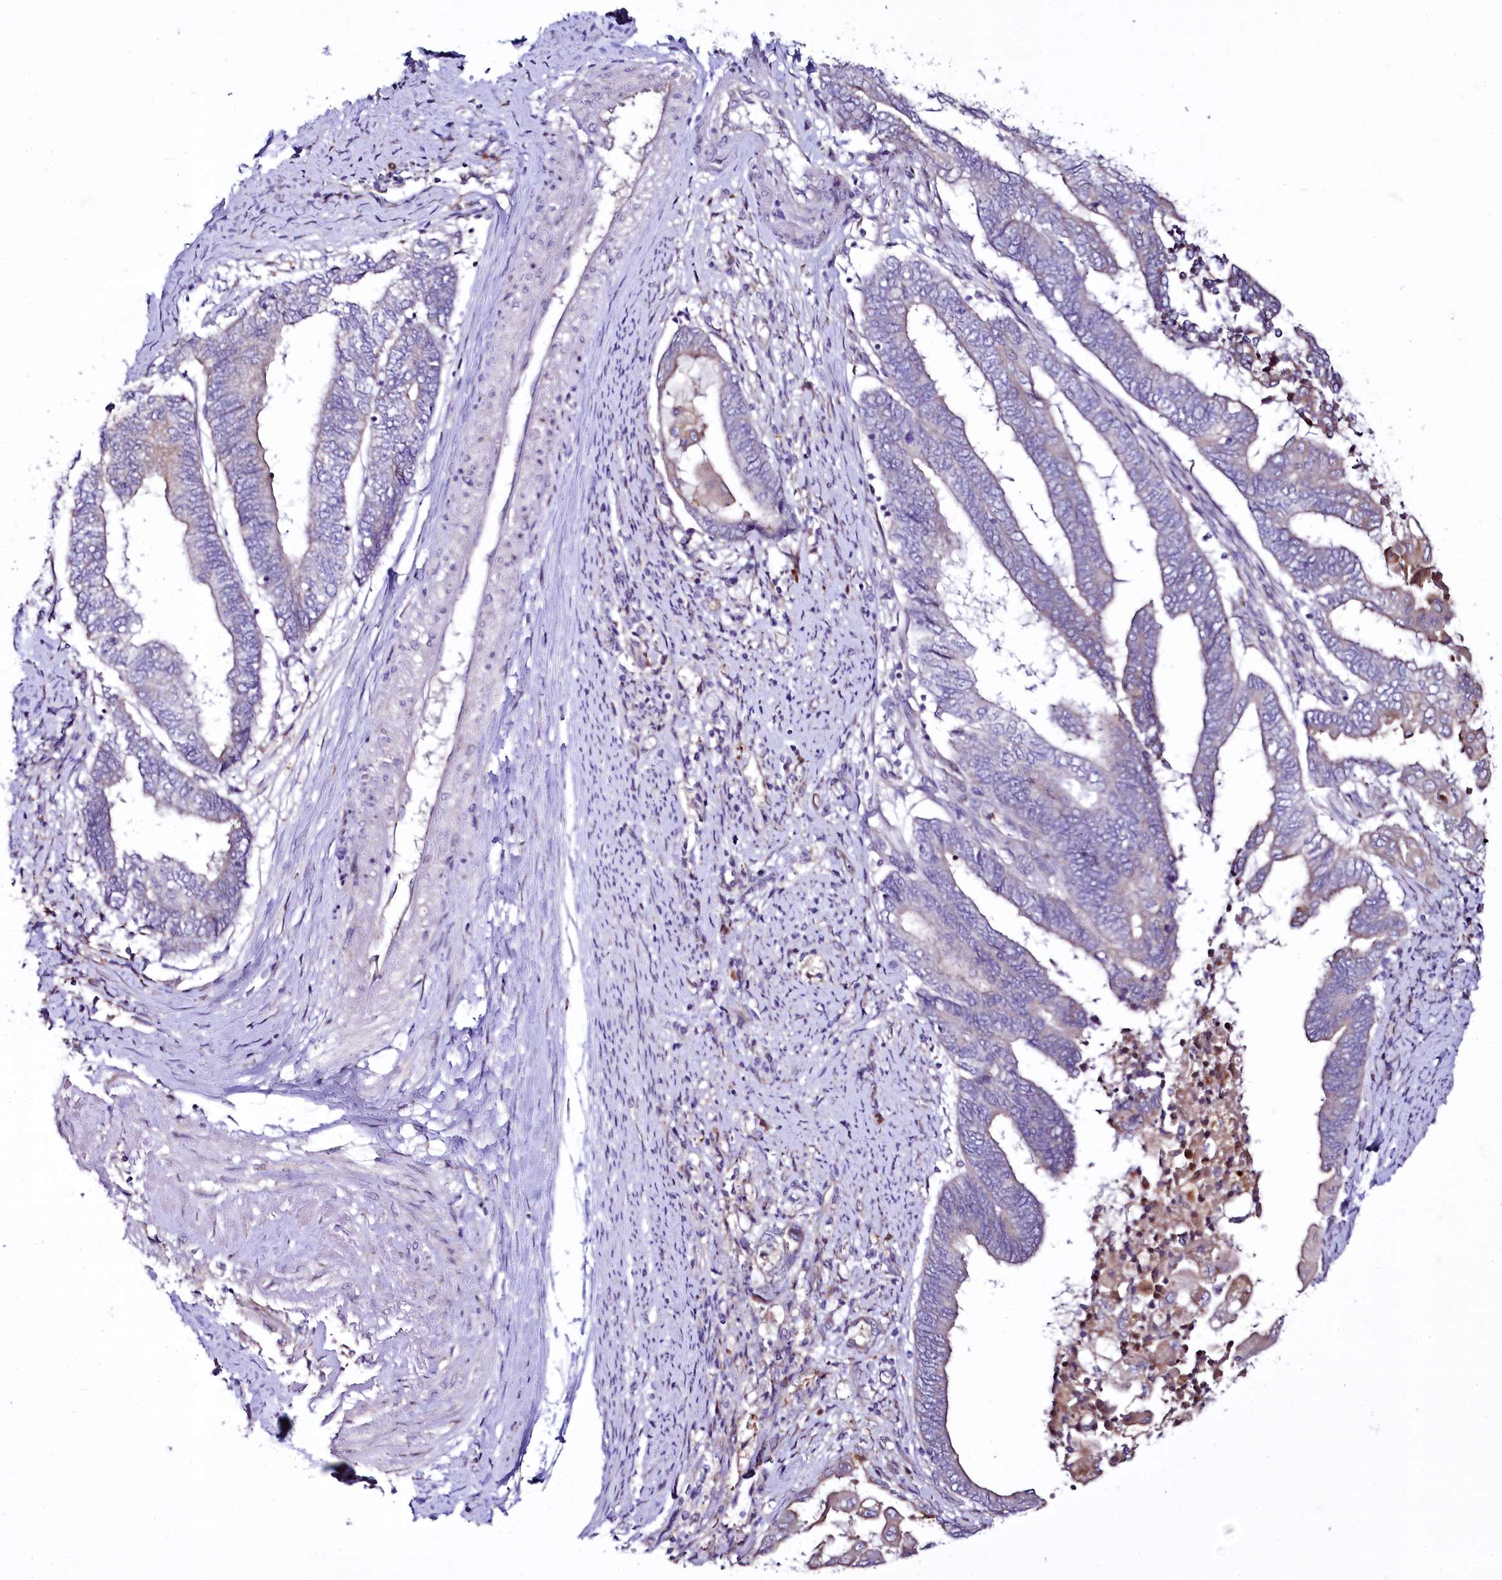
{"staining": {"intensity": "negative", "quantity": "none", "location": "none"}, "tissue": "endometrial cancer", "cell_type": "Tumor cells", "image_type": "cancer", "snomed": [{"axis": "morphology", "description": "Adenocarcinoma, NOS"}, {"axis": "topography", "description": "Uterus"}, {"axis": "topography", "description": "Endometrium"}], "caption": "Immunohistochemistry (IHC) of human endometrial cancer (adenocarcinoma) displays no expression in tumor cells.", "gene": "ZC3H12C", "patient": {"sex": "female", "age": 70}}